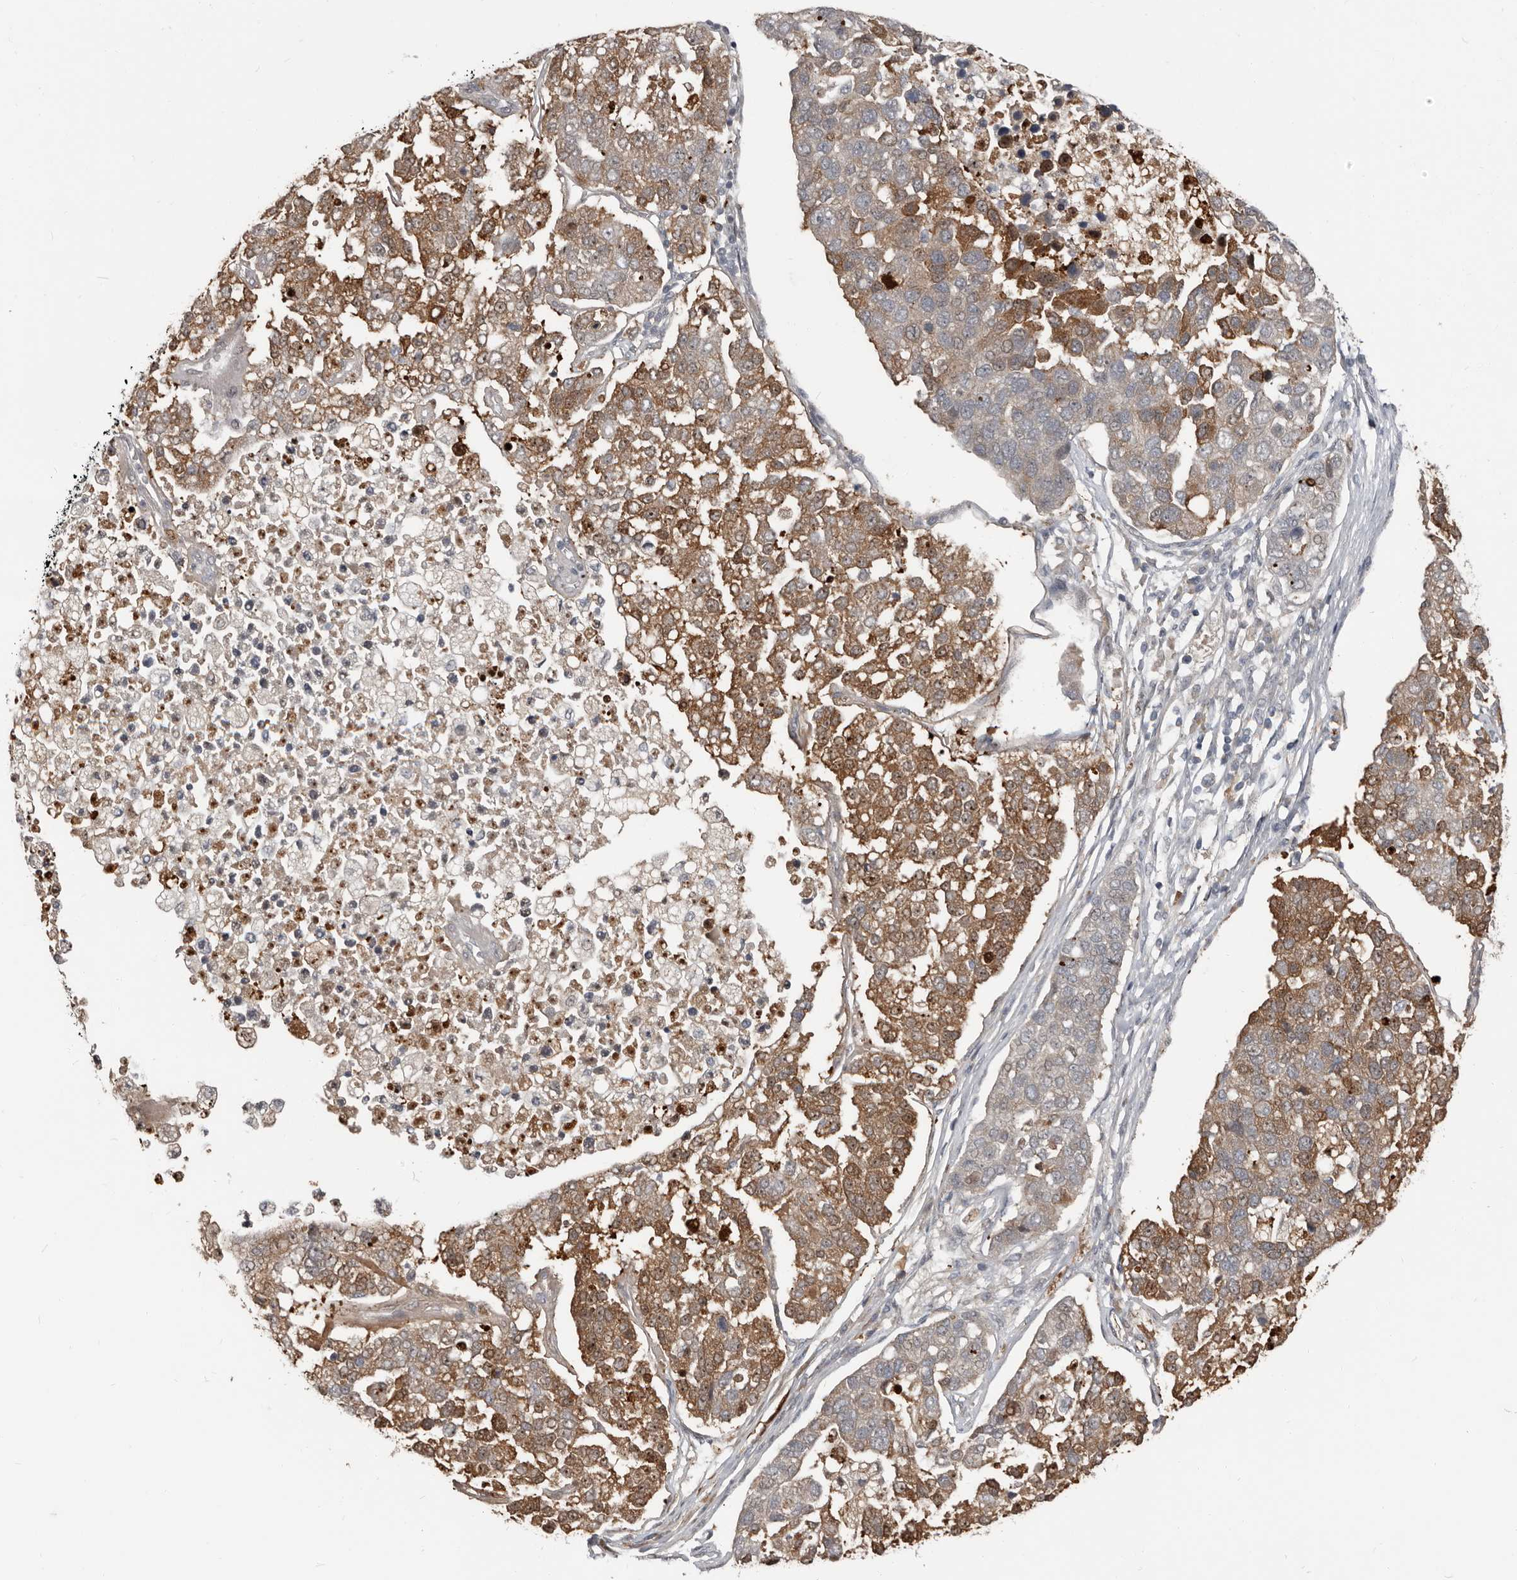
{"staining": {"intensity": "moderate", "quantity": ">75%", "location": "cytoplasmic/membranous,nuclear"}, "tissue": "pancreatic cancer", "cell_type": "Tumor cells", "image_type": "cancer", "snomed": [{"axis": "morphology", "description": "Adenocarcinoma, NOS"}, {"axis": "topography", "description": "Pancreas"}], "caption": "A brown stain labels moderate cytoplasmic/membranous and nuclear staining of a protein in pancreatic cancer tumor cells.", "gene": "APOL6", "patient": {"sex": "female", "age": 61}}